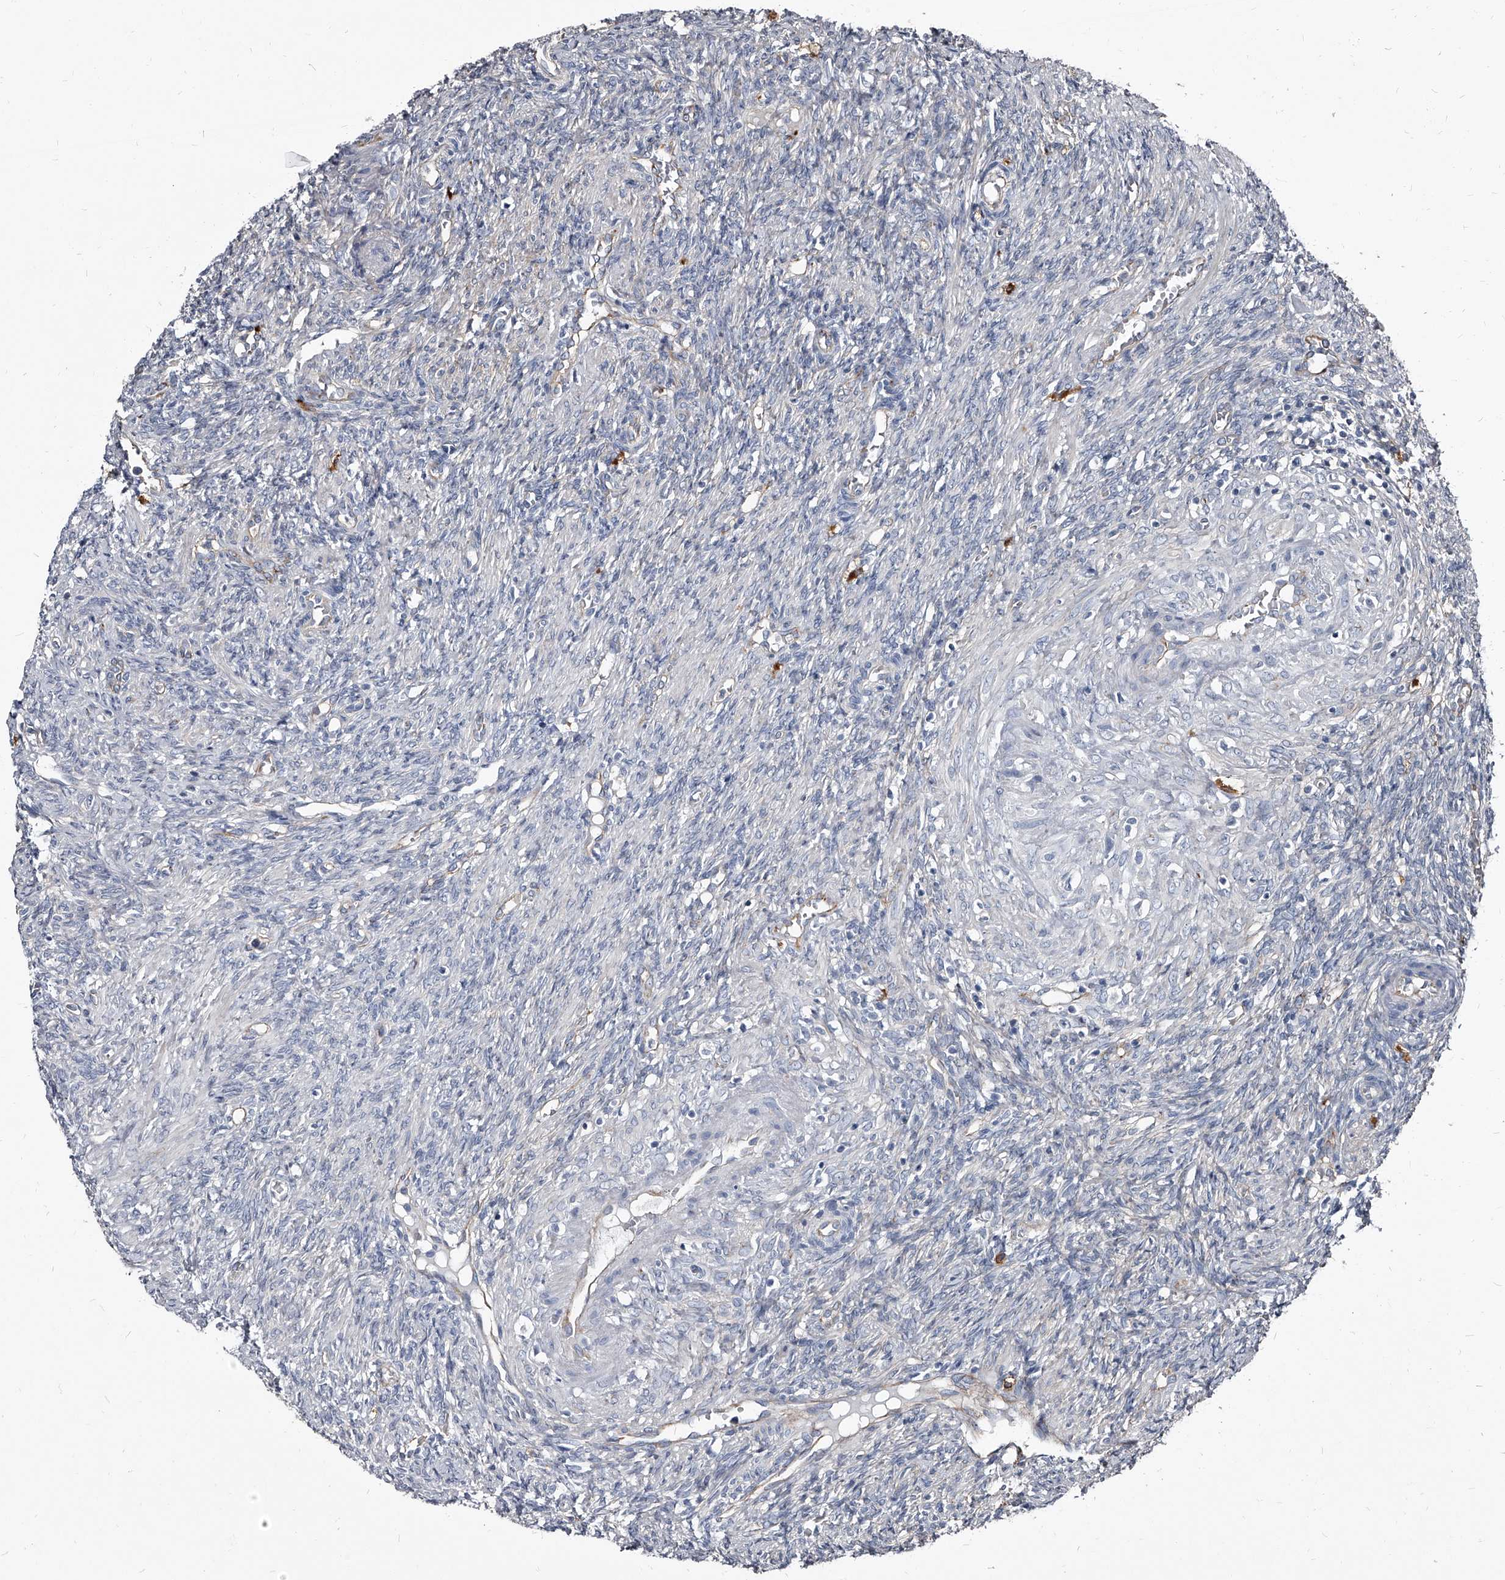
{"staining": {"intensity": "negative", "quantity": "none", "location": "none"}, "tissue": "ovary", "cell_type": "Ovarian stroma cells", "image_type": "normal", "snomed": [{"axis": "morphology", "description": "Normal tissue, NOS"}, {"axis": "topography", "description": "Ovary"}], "caption": "Immunohistochemical staining of unremarkable ovary exhibits no significant positivity in ovarian stroma cells.", "gene": "PGLYRP3", "patient": {"sex": "female", "age": 41}}